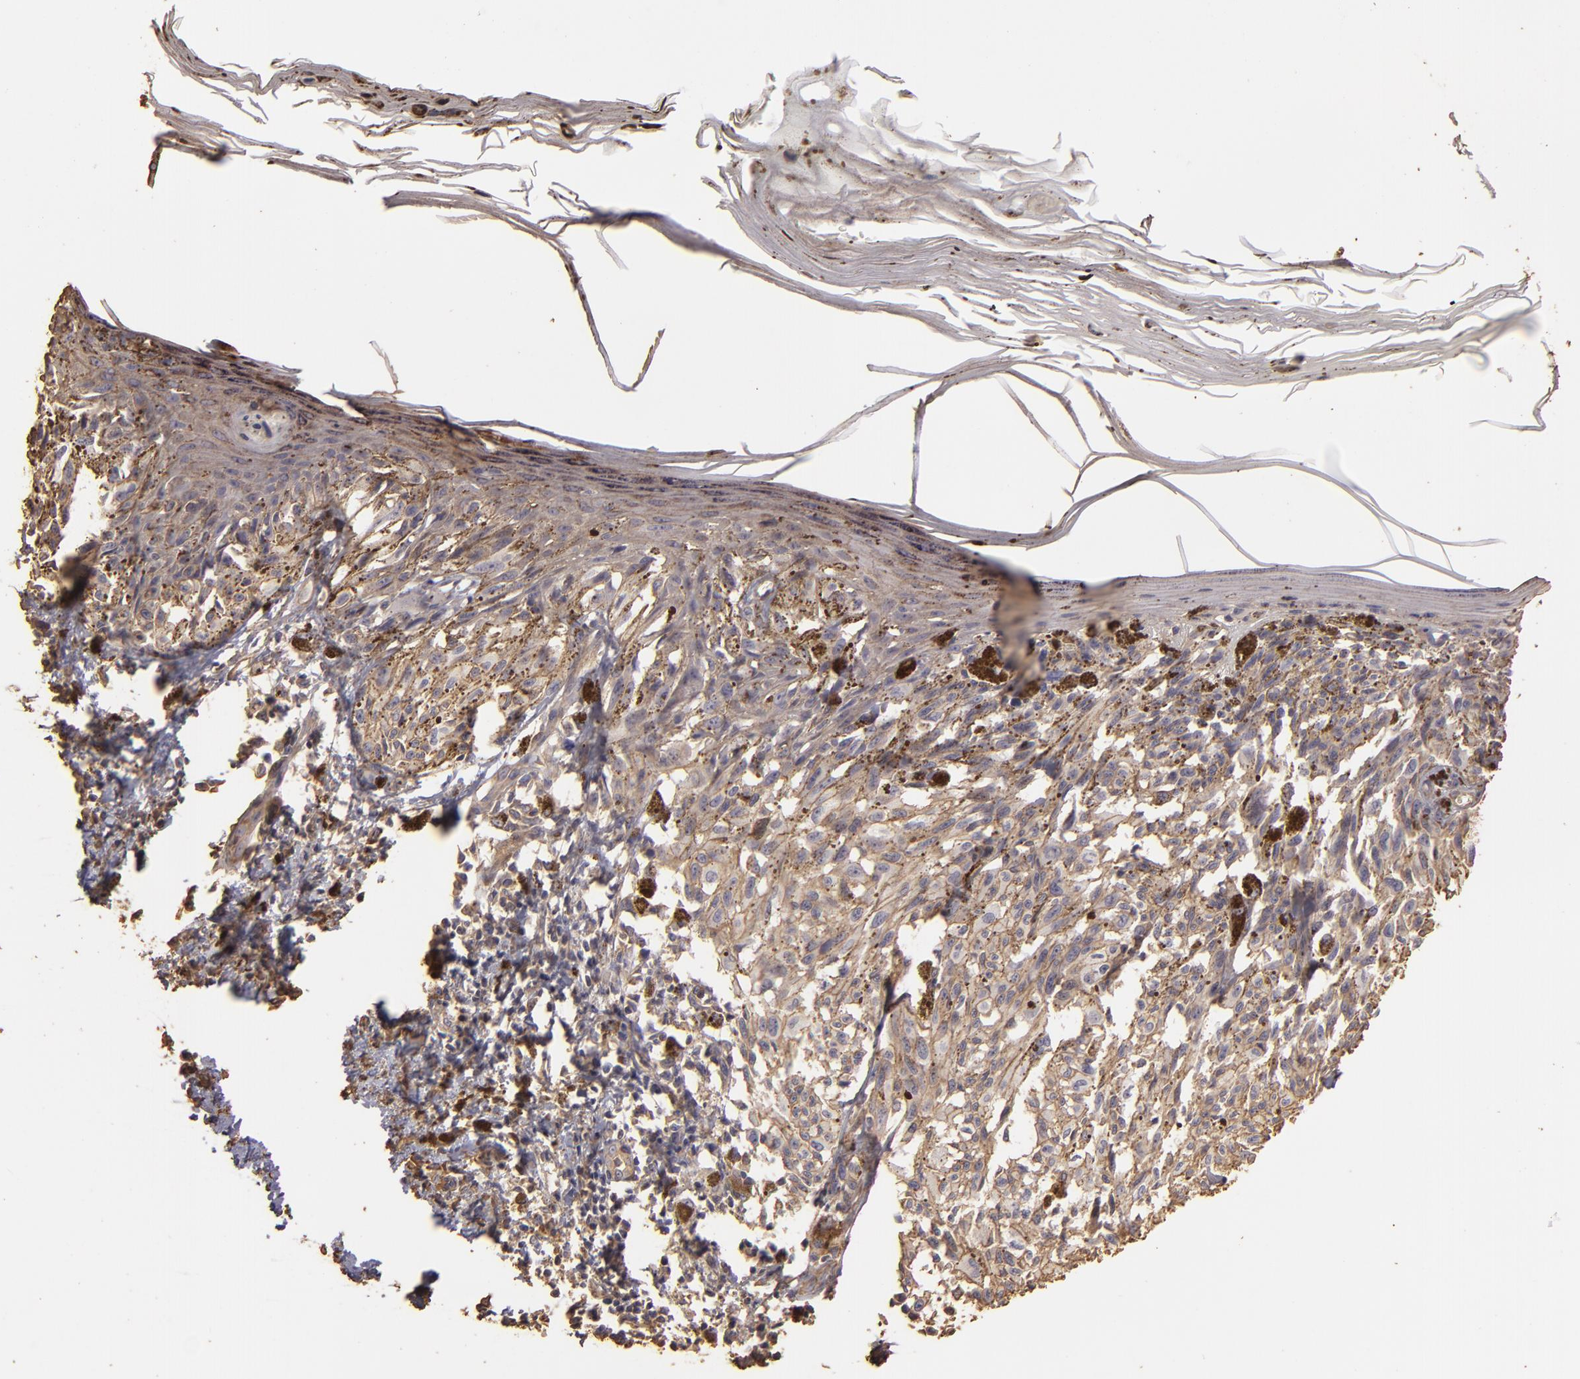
{"staining": {"intensity": "weak", "quantity": ">75%", "location": "cytoplasmic/membranous"}, "tissue": "melanoma", "cell_type": "Tumor cells", "image_type": "cancer", "snomed": [{"axis": "morphology", "description": "Malignant melanoma, NOS"}, {"axis": "topography", "description": "Skin"}], "caption": "Melanoma stained for a protein displays weak cytoplasmic/membranous positivity in tumor cells. The staining is performed using DAB (3,3'-diaminobenzidine) brown chromogen to label protein expression. The nuclei are counter-stained blue using hematoxylin.", "gene": "HSPB6", "patient": {"sex": "female", "age": 72}}